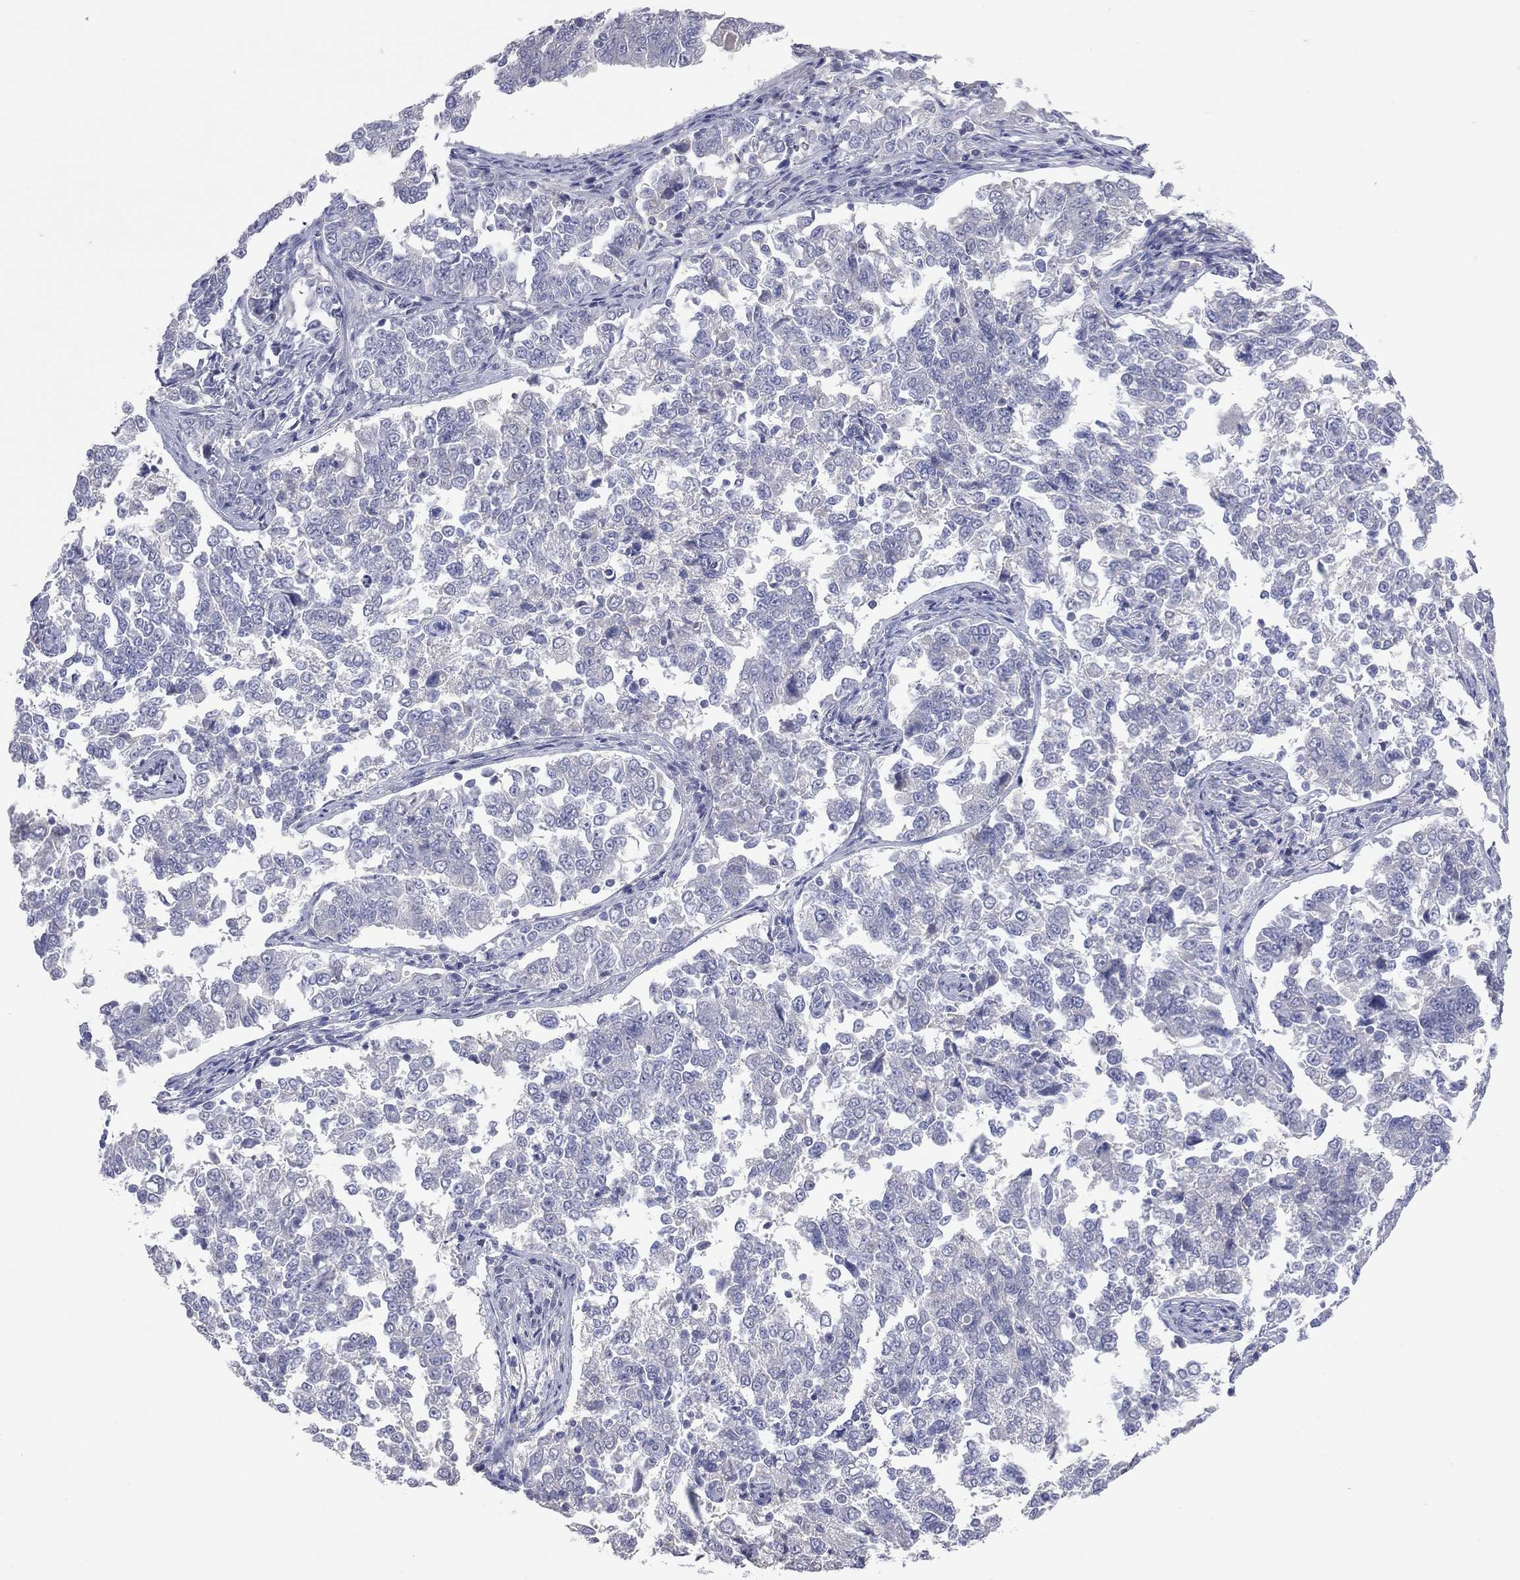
{"staining": {"intensity": "negative", "quantity": "none", "location": "none"}, "tissue": "endometrial cancer", "cell_type": "Tumor cells", "image_type": "cancer", "snomed": [{"axis": "morphology", "description": "Adenocarcinoma, NOS"}, {"axis": "topography", "description": "Endometrium"}], "caption": "Photomicrograph shows no protein expression in tumor cells of adenocarcinoma (endometrial) tissue. The staining was performed using DAB to visualize the protein expression in brown, while the nuclei were stained in blue with hematoxylin (Magnification: 20x).", "gene": "KCNB1", "patient": {"sex": "female", "age": 43}}